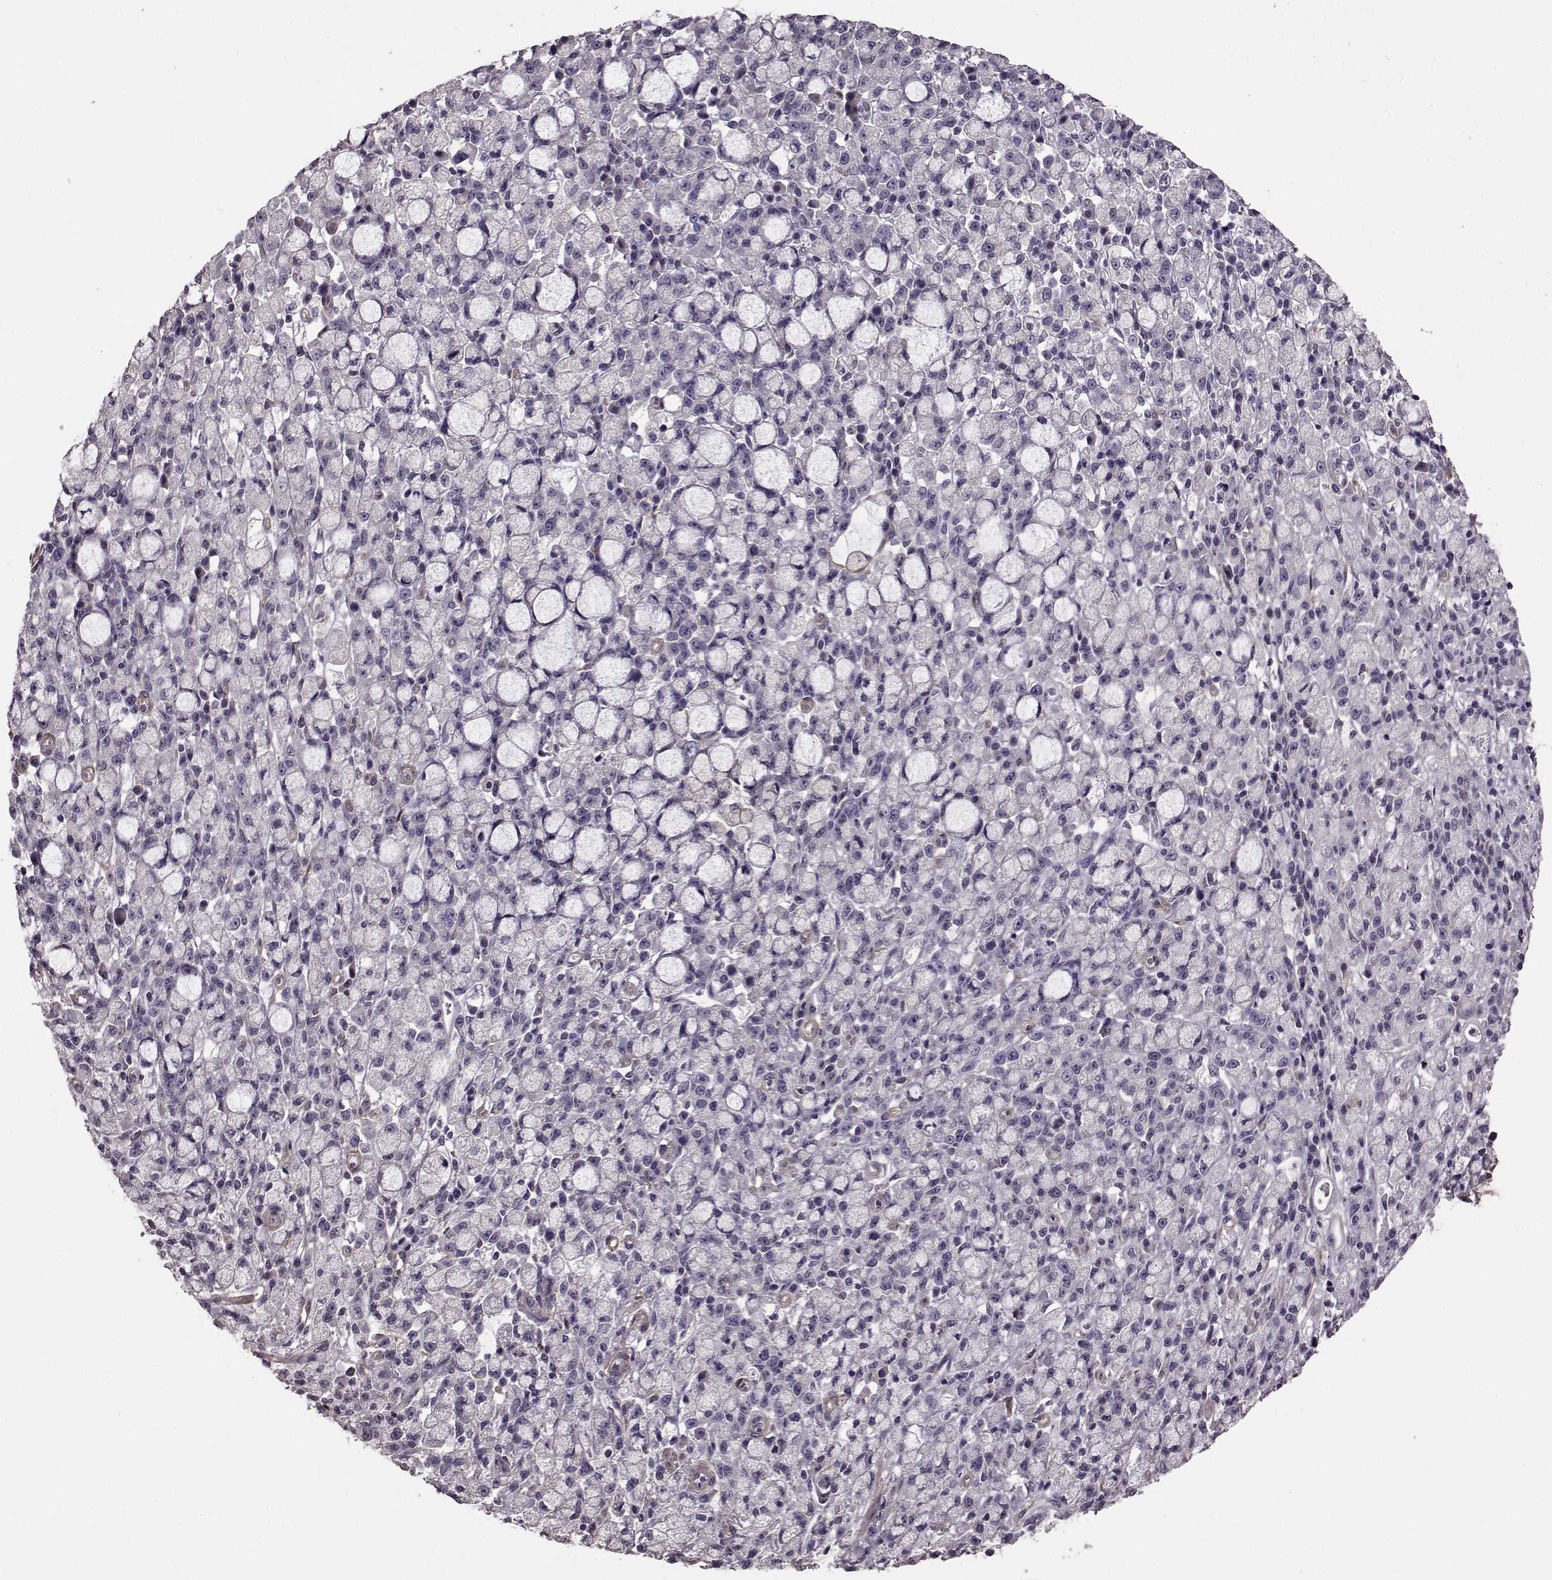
{"staining": {"intensity": "negative", "quantity": "none", "location": "none"}, "tissue": "stomach cancer", "cell_type": "Tumor cells", "image_type": "cancer", "snomed": [{"axis": "morphology", "description": "Adenocarcinoma, NOS"}, {"axis": "topography", "description": "Stomach"}], "caption": "Image shows no significant protein positivity in tumor cells of stomach cancer (adenocarcinoma). (Stains: DAB immunohistochemistry (IHC) with hematoxylin counter stain, Microscopy: brightfield microscopy at high magnification).", "gene": "GRK1", "patient": {"sex": "male", "age": 58}}